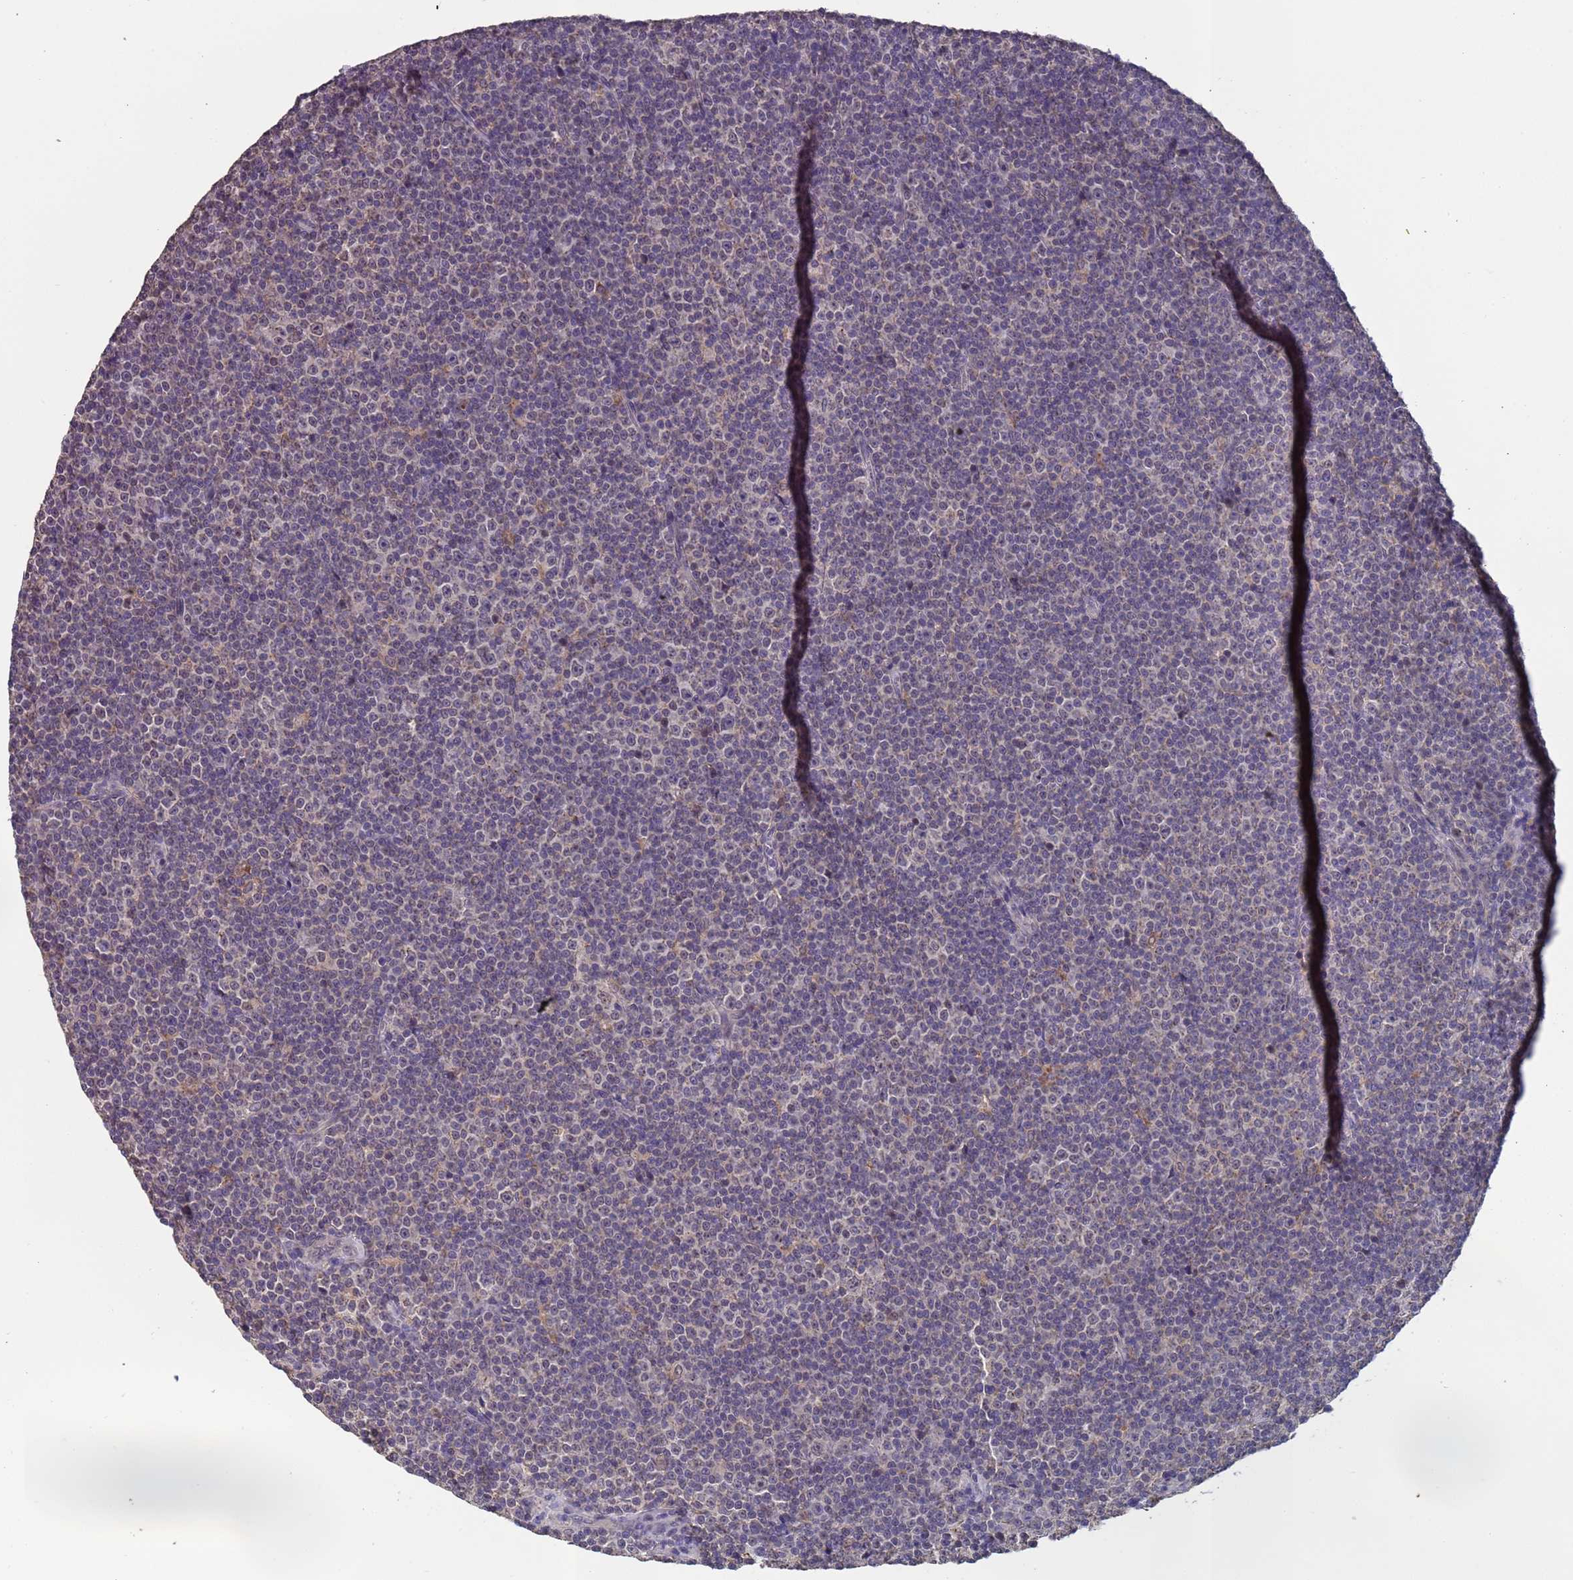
{"staining": {"intensity": "negative", "quantity": "none", "location": "none"}, "tissue": "lymphoma", "cell_type": "Tumor cells", "image_type": "cancer", "snomed": [{"axis": "morphology", "description": "Malignant lymphoma, non-Hodgkin's type, Low grade"}, {"axis": "topography", "description": "Lymph node"}], "caption": "Immunohistochemistry (IHC) of lymphoma displays no positivity in tumor cells. (Brightfield microscopy of DAB (3,3'-diaminobenzidine) immunohistochemistry at high magnification).", "gene": "ZNF248", "patient": {"sex": "female", "age": 67}}